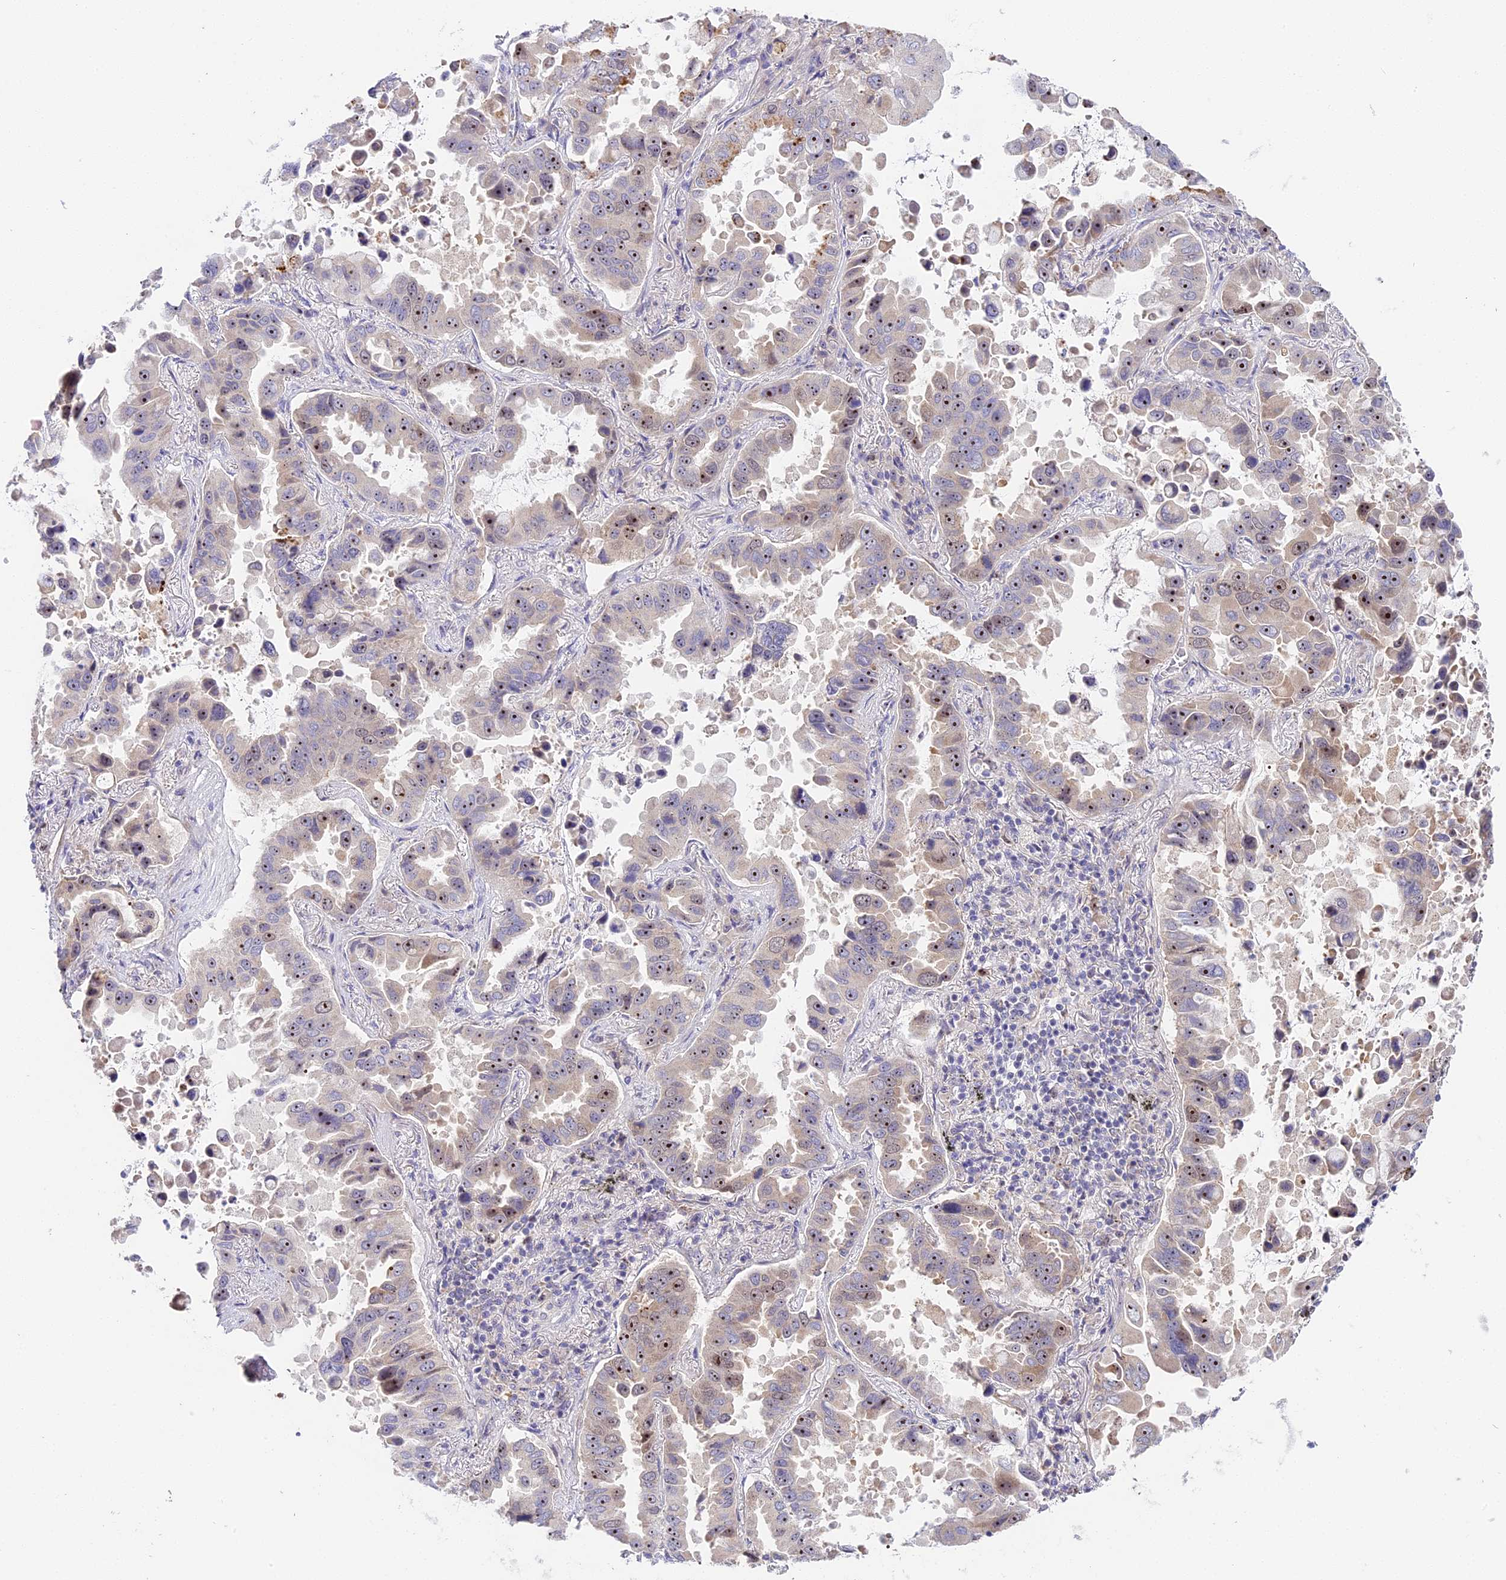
{"staining": {"intensity": "moderate", "quantity": ">75%", "location": "cytoplasmic/membranous,nuclear"}, "tissue": "lung cancer", "cell_type": "Tumor cells", "image_type": "cancer", "snomed": [{"axis": "morphology", "description": "Adenocarcinoma, NOS"}, {"axis": "topography", "description": "Lung"}], "caption": "Protein staining of lung cancer tissue exhibits moderate cytoplasmic/membranous and nuclear expression in about >75% of tumor cells.", "gene": "RAD51", "patient": {"sex": "male", "age": 64}}